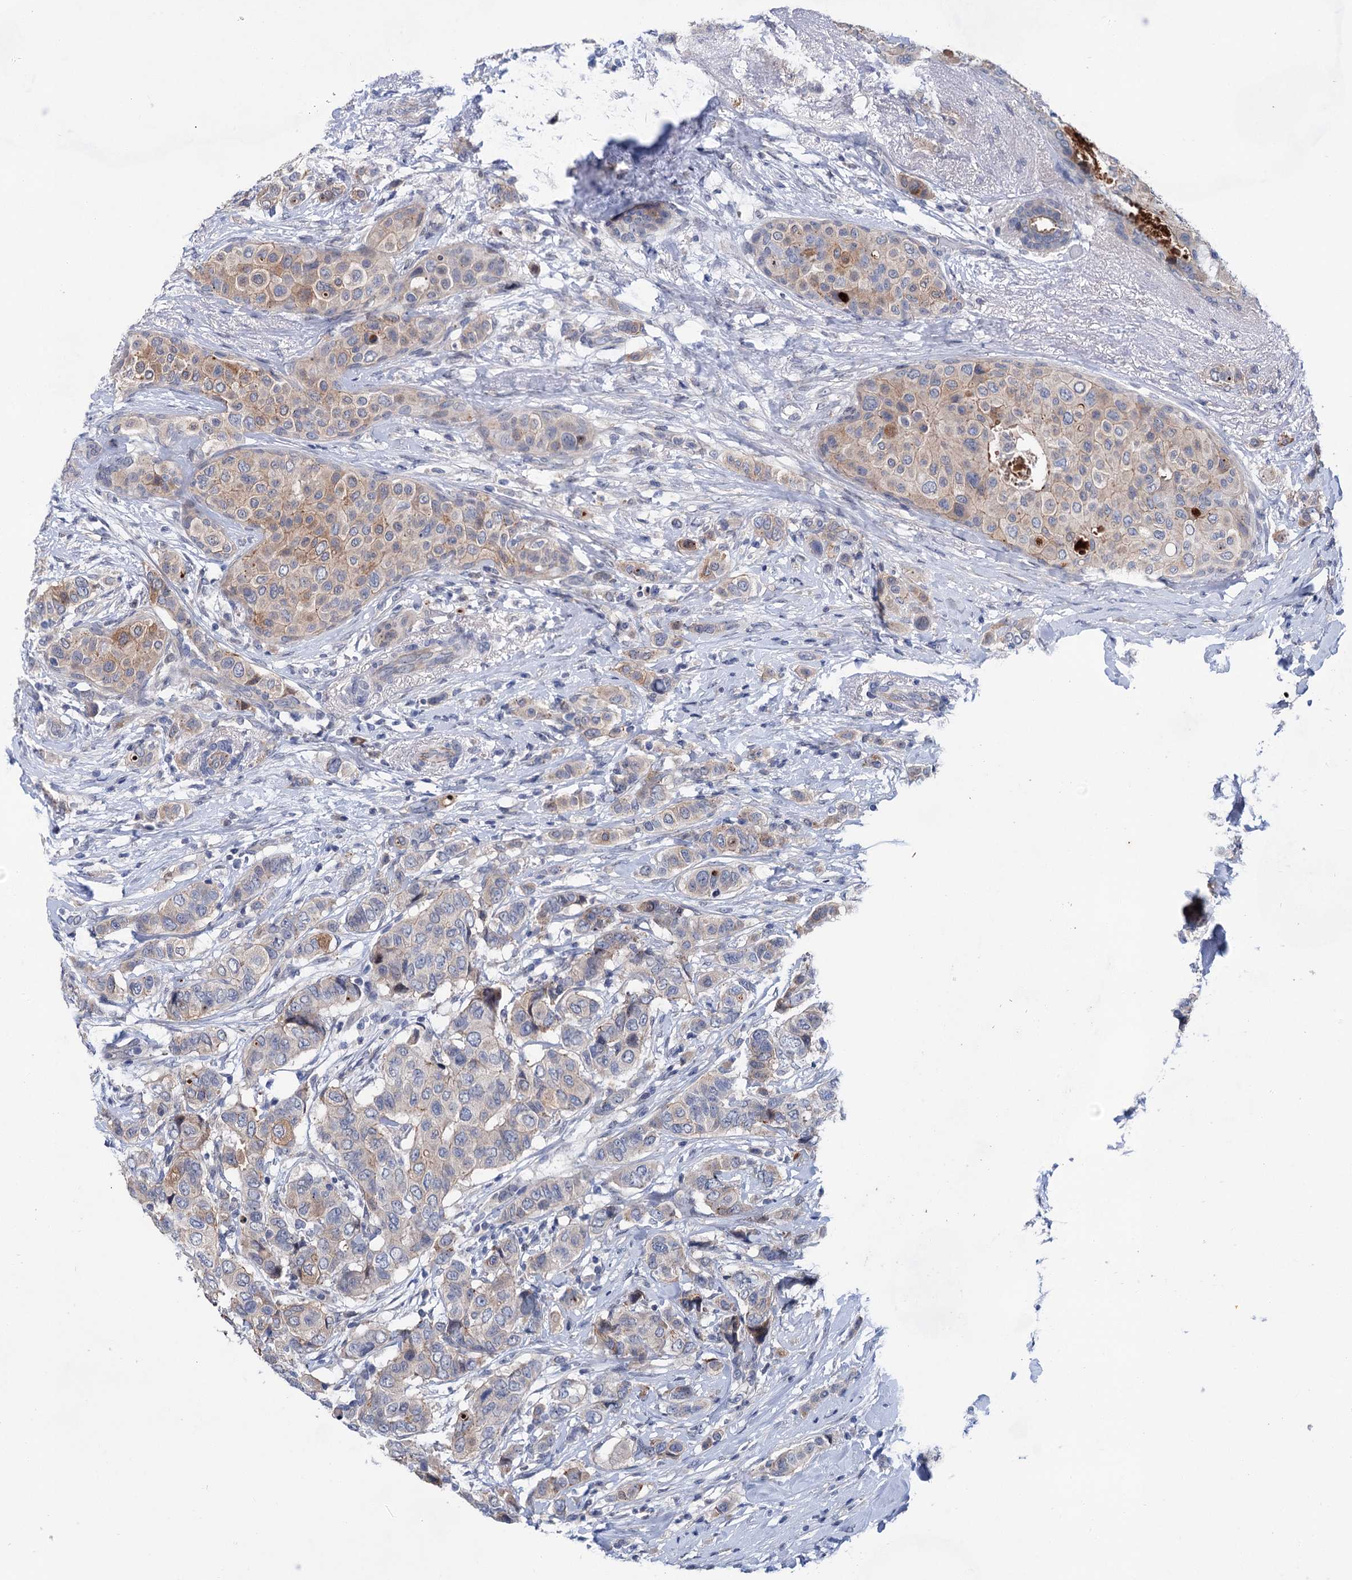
{"staining": {"intensity": "weak", "quantity": "<25%", "location": "cytoplasmic/membranous"}, "tissue": "breast cancer", "cell_type": "Tumor cells", "image_type": "cancer", "snomed": [{"axis": "morphology", "description": "Lobular carcinoma"}, {"axis": "topography", "description": "Breast"}], "caption": "Human breast cancer (lobular carcinoma) stained for a protein using immunohistochemistry displays no staining in tumor cells.", "gene": "MORN3", "patient": {"sex": "female", "age": 51}}